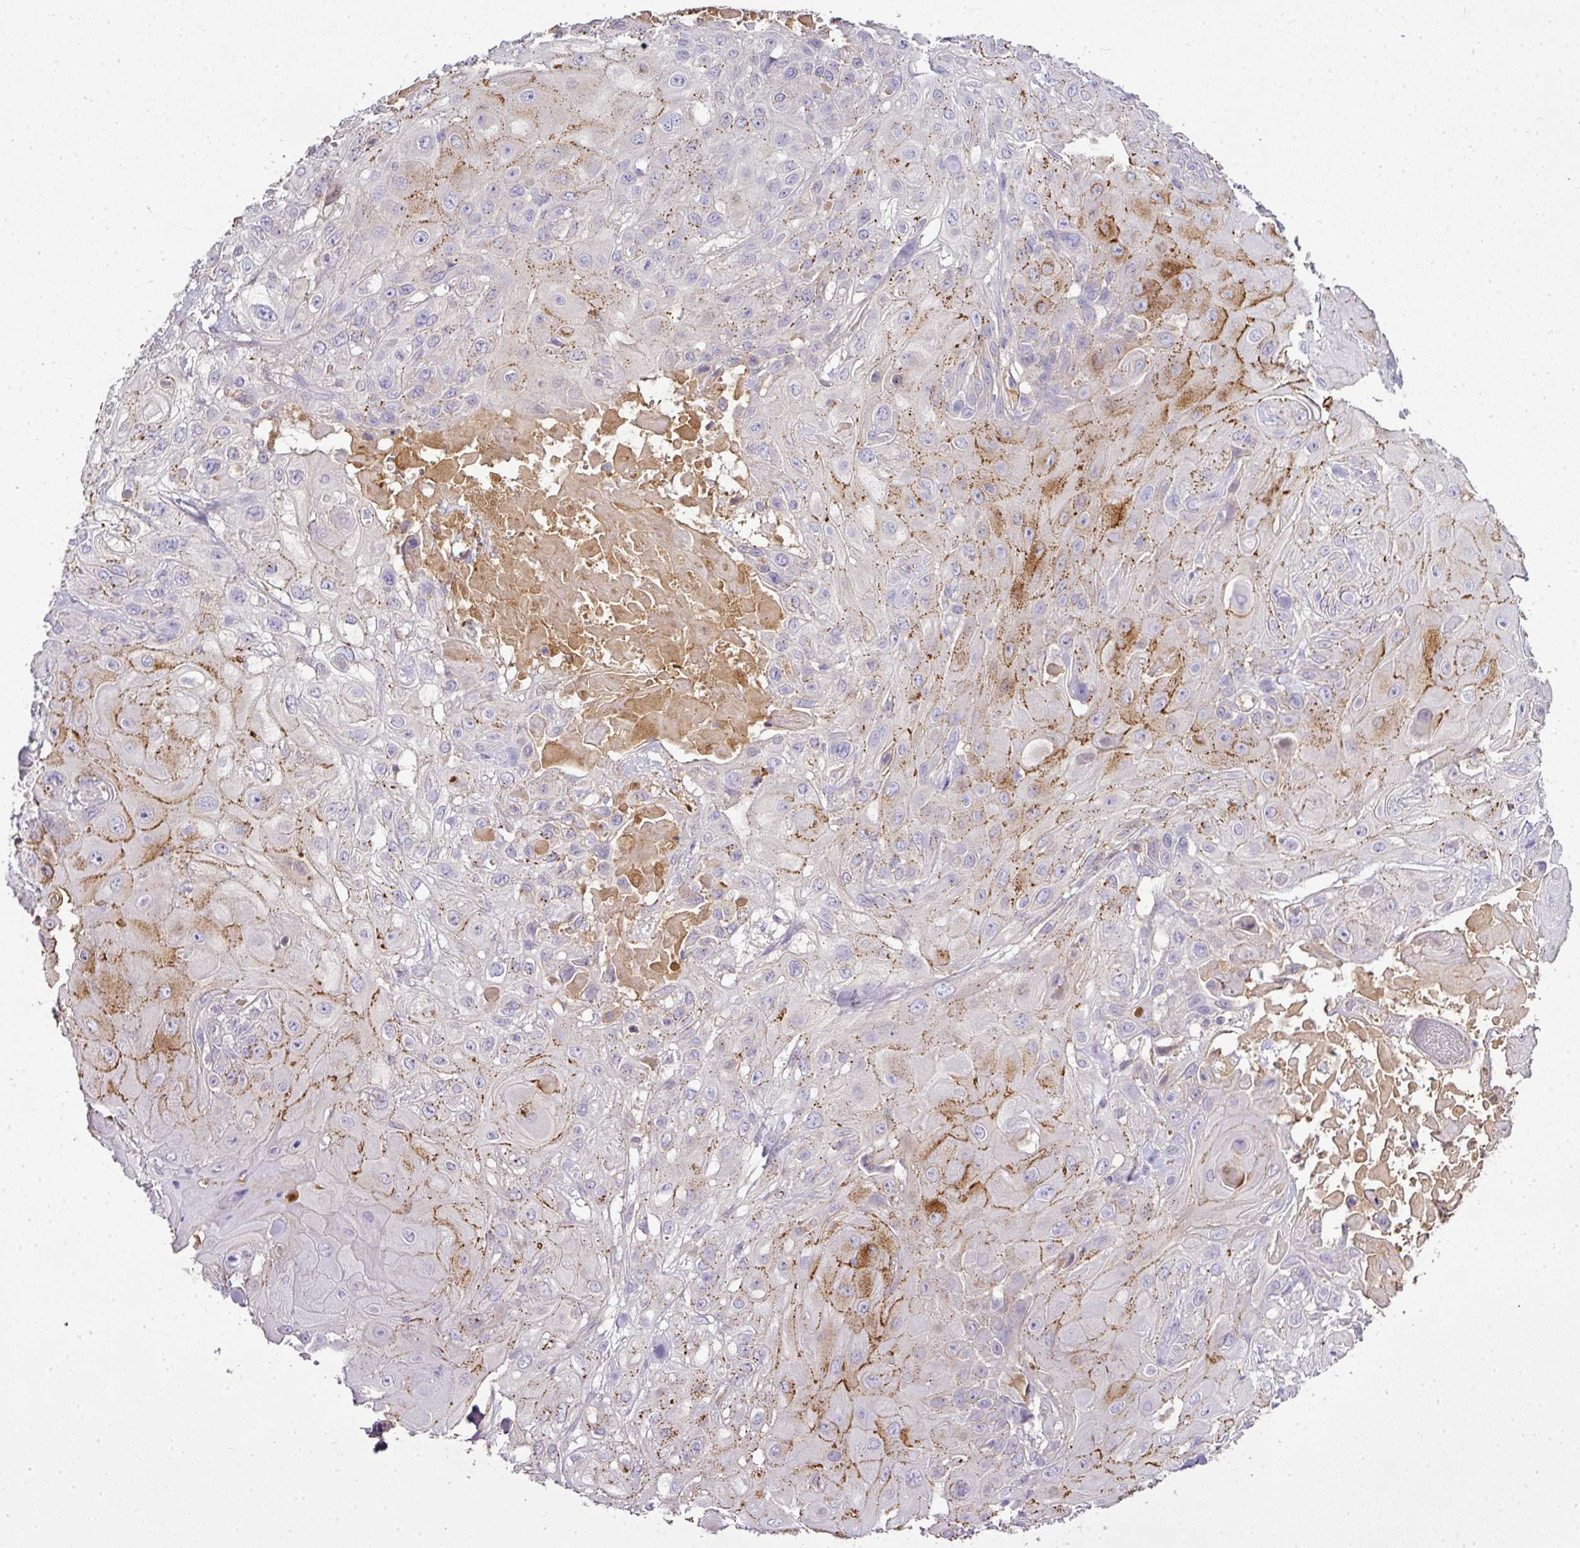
{"staining": {"intensity": "moderate", "quantity": "<25%", "location": "cytoplasmic/membranous"}, "tissue": "skin cancer", "cell_type": "Tumor cells", "image_type": "cancer", "snomed": [{"axis": "morphology", "description": "Normal tissue, NOS"}, {"axis": "morphology", "description": "Squamous cell carcinoma, NOS"}, {"axis": "topography", "description": "Skin"}, {"axis": "topography", "description": "Cartilage tissue"}], "caption": "Brown immunohistochemical staining in skin cancer (squamous cell carcinoma) shows moderate cytoplasmic/membranous staining in approximately <25% of tumor cells.", "gene": "CAB39L", "patient": {"sex": "female", "age": 79}}